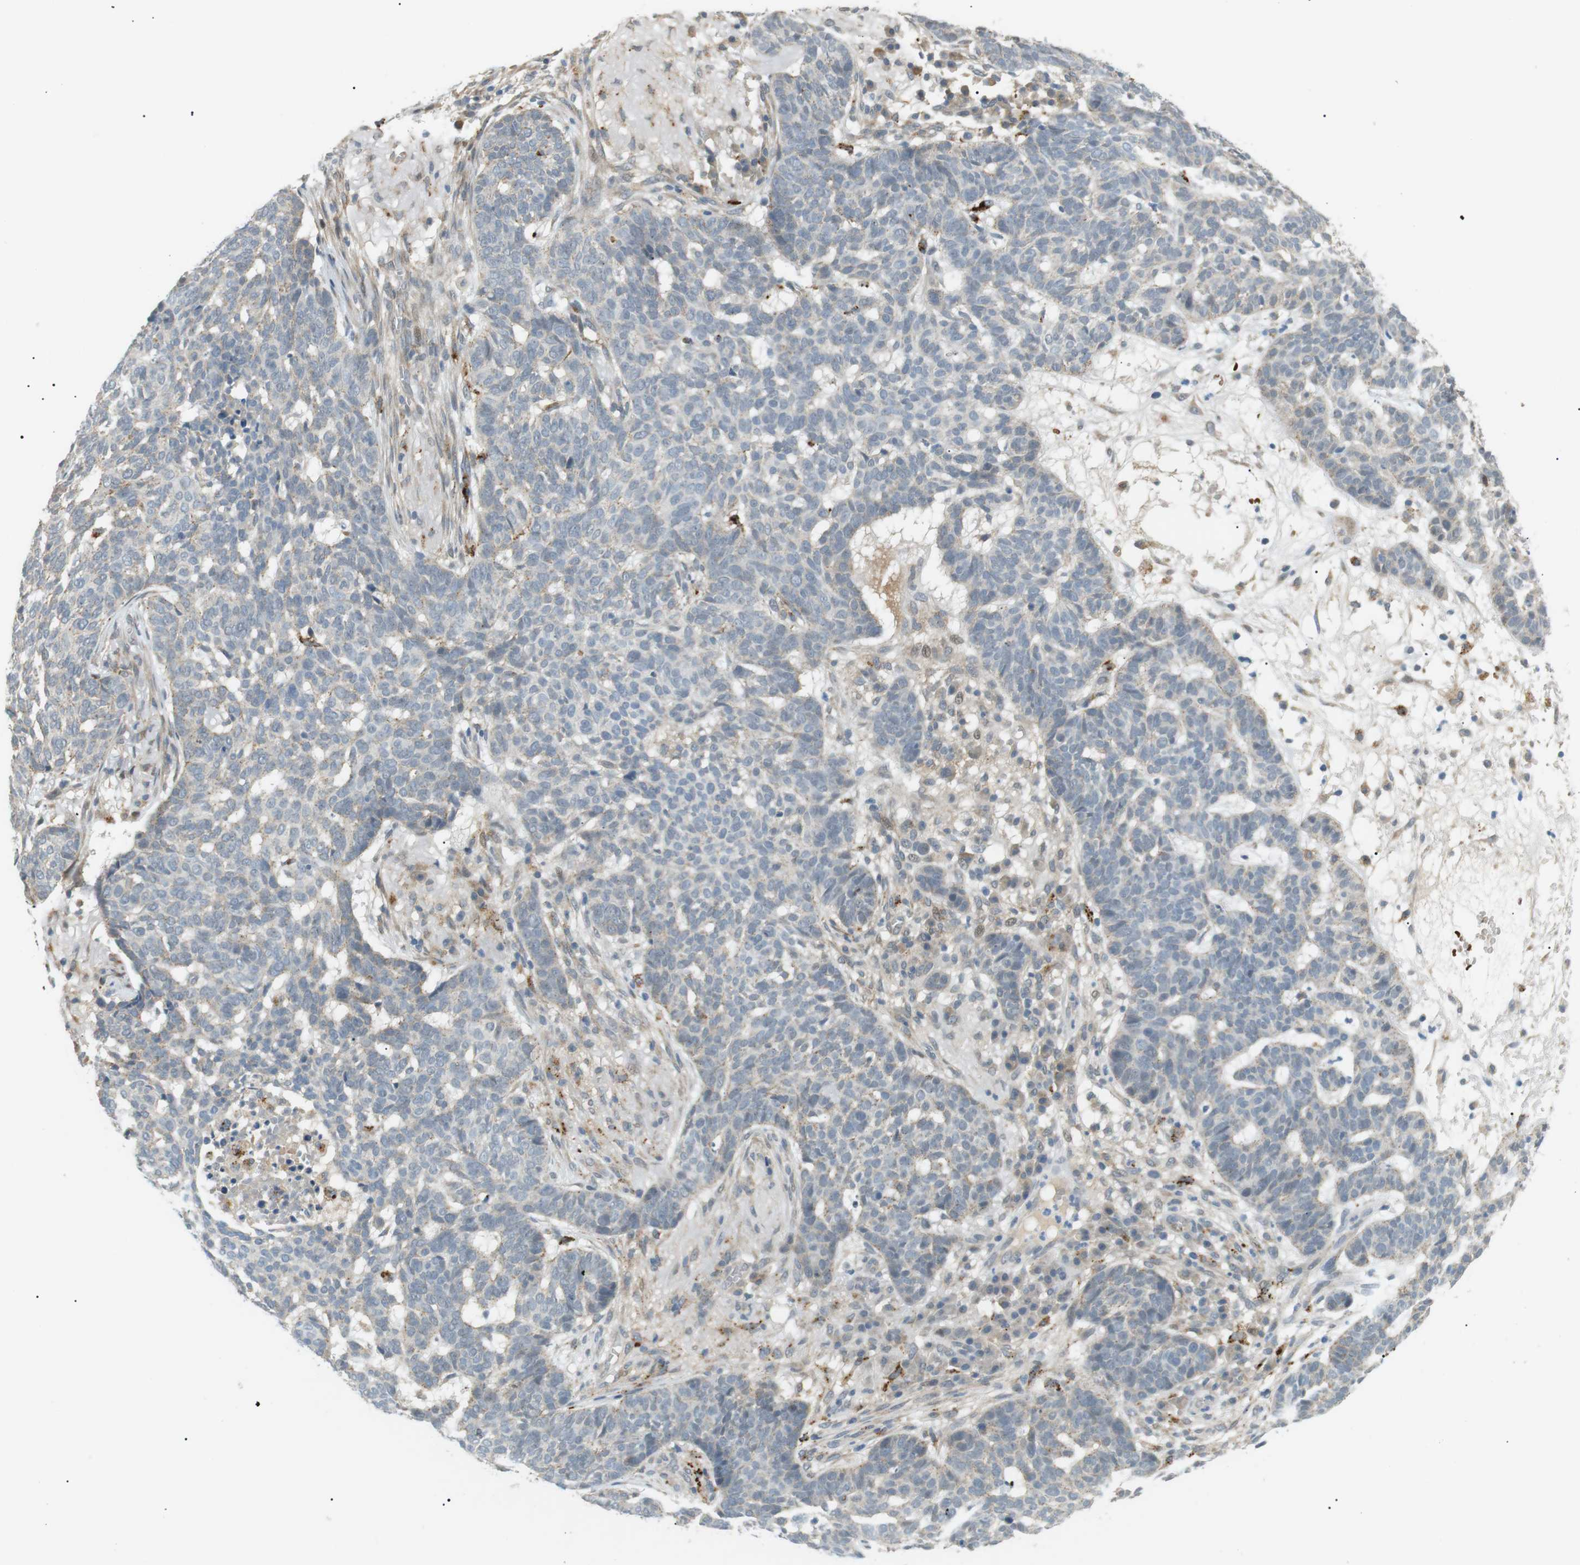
{"staining": {"intensity": "weak", "quantity": "<25%", "location": "cytoplasmic/membranous"}, "tissue": "skin cancer", "cell_type": "Tumor cells", "image_type": "cancer", "snomed": [{"axis": "morphology", "description": "Basal cell carcinoma"}, {"axis": "topography", "description": "Skin"}], "caption": "An immunohistochemistry (IHC) image of skin basal cell carcinoma is shown. There is no staining in tumor cells of skin basal cell carcinoma. (IHC, brightfield microscopy, high magnification).", "gene": "B4GALNT2", "patient": {"sex": "male", "age": 85}}